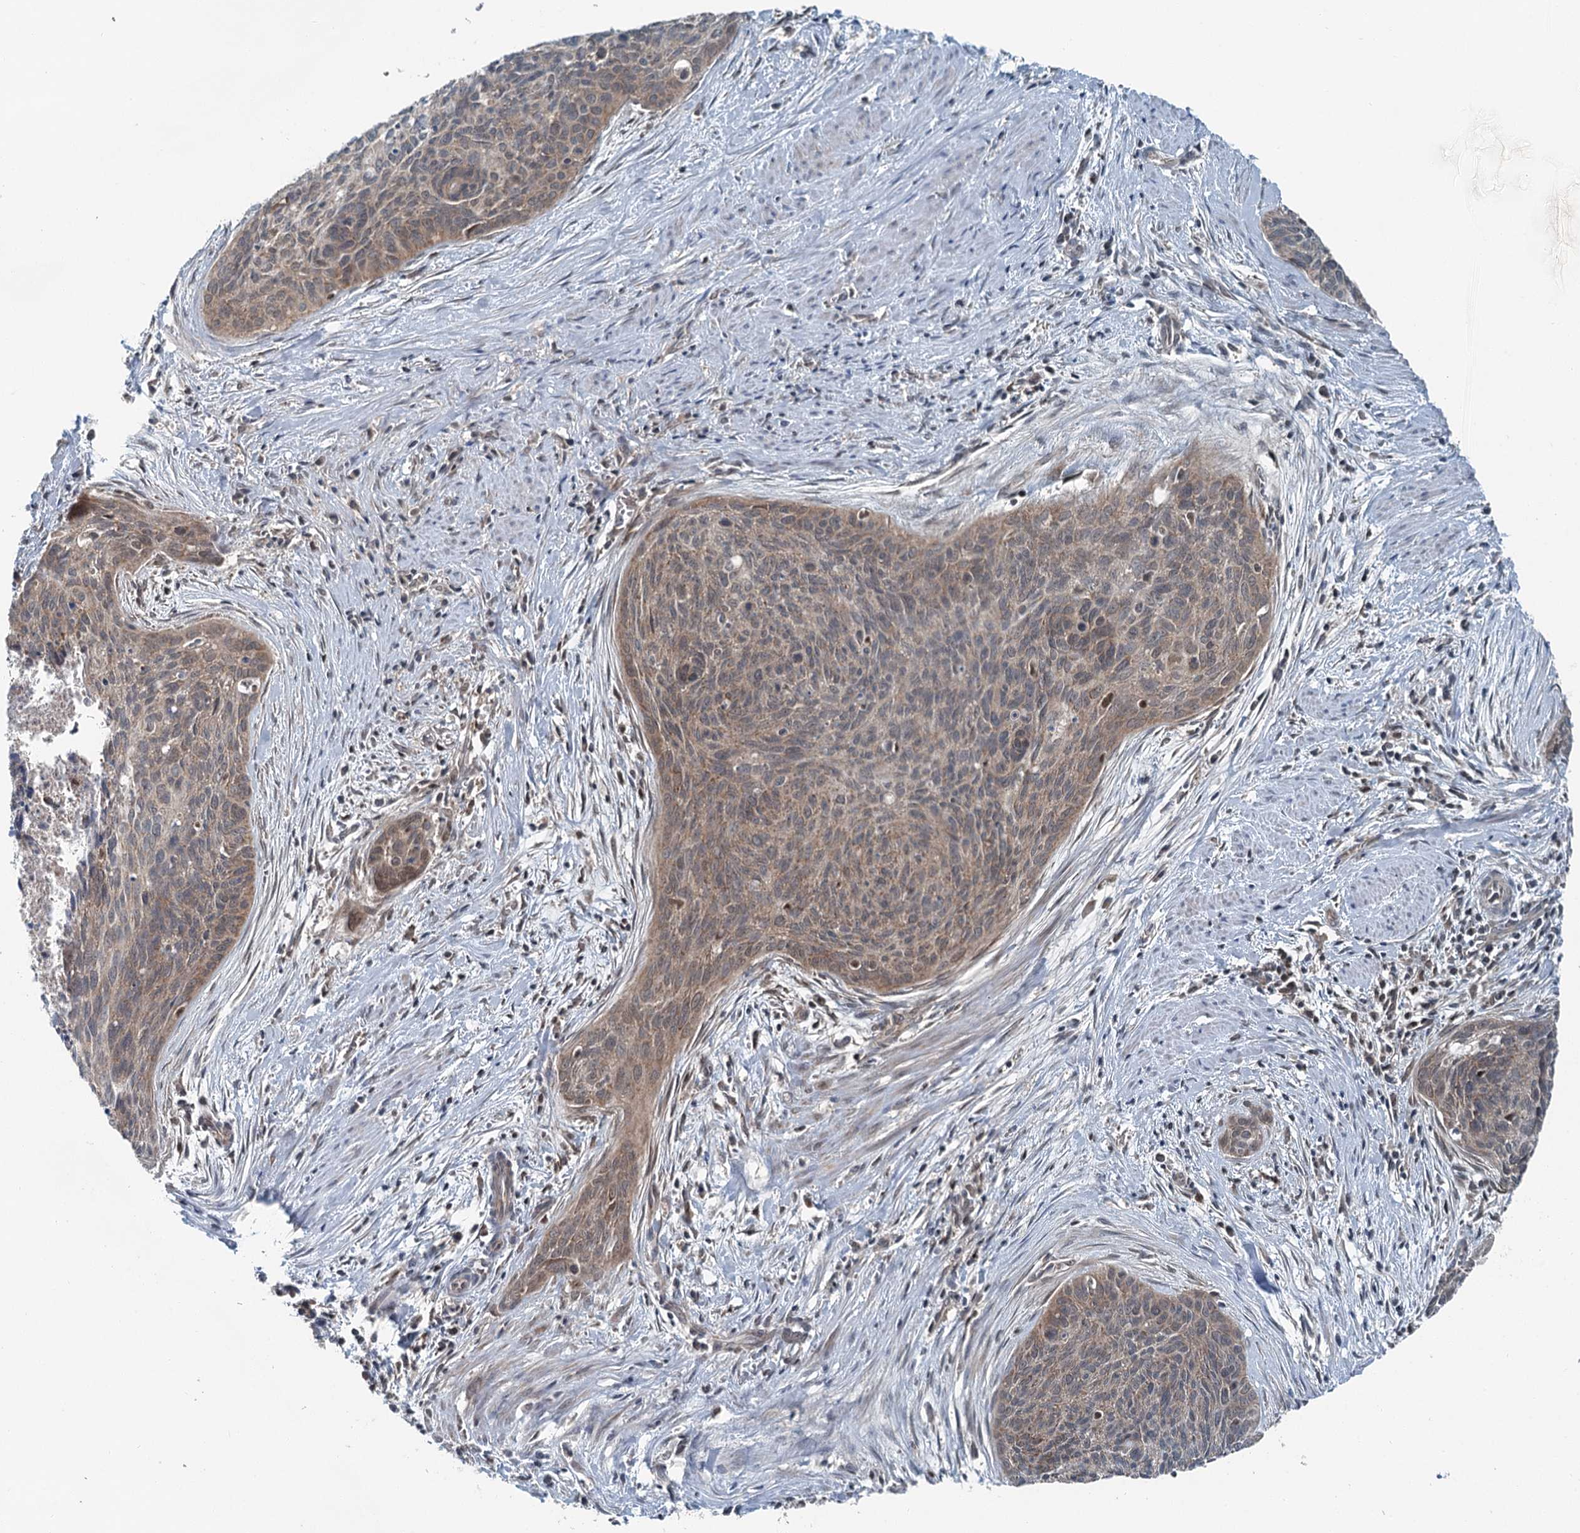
{"staining": {"intensity": "weak", "quantity": "25%-75%", "location": "cytoplasmic/membranous"}, "tissue": "cervical cancer", "cell_type": "Tumor cells", "image_type": "cancer", "snomed": [{"axis": "morphology", "description": "Squamous cell carcinoma, NOS"}, {"axis": "topography", "description": "Cervix"}], "caption": "This is an image of IHC staining of cervical cancer, which shows weak expression in the cytoplasmic/membranous of tumor cells.", "gene": "WAPL", "patient": {"sex": "female", "age": 55}}